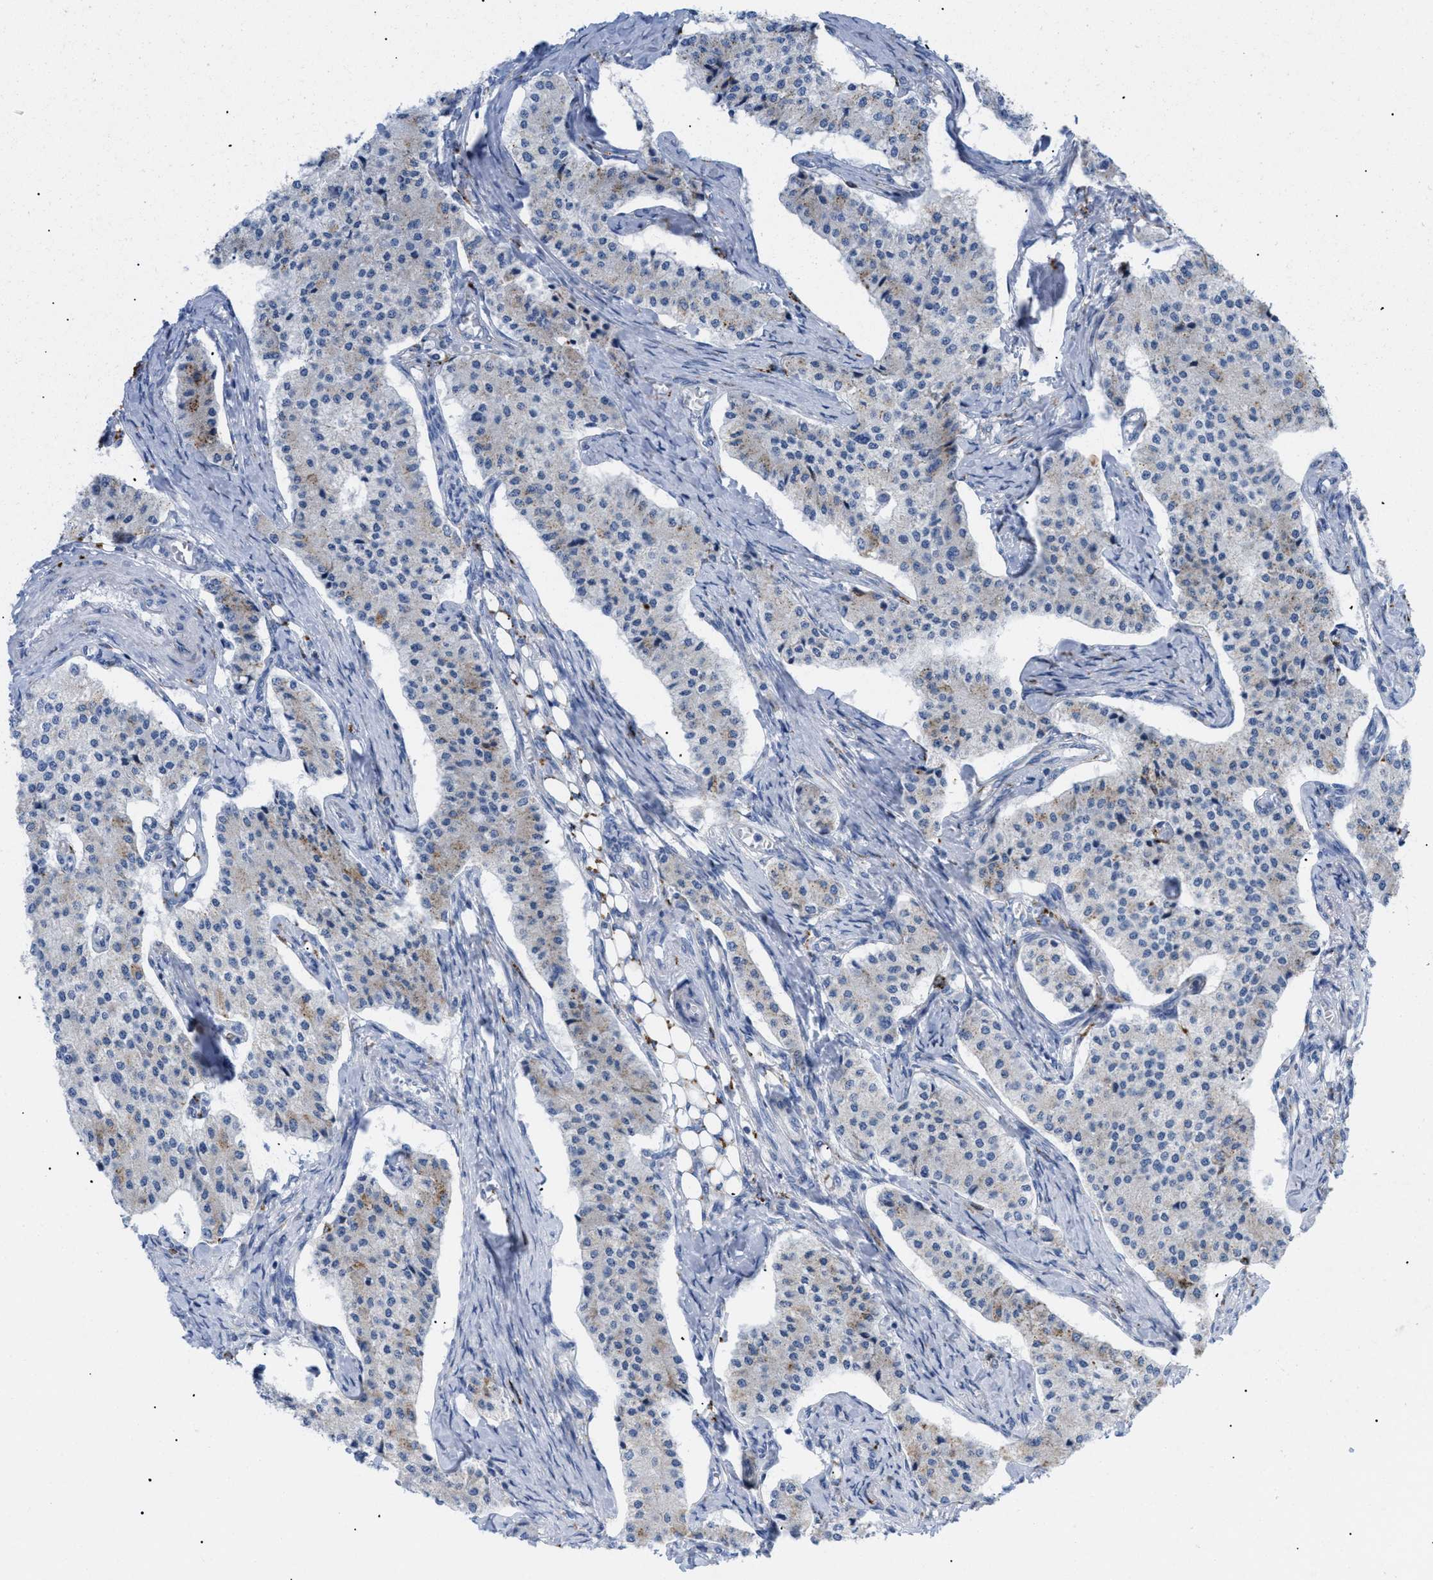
{"staining": {"intensity": "weak", "quantity": "<25%", "location": "cytoplasmic/membranous"}, "tissue": "carcinoid", "cell_type": "Tumor cells", "image_type": "cancer", "snomed": [{"axis": "morphology", "description": "Carcinoid, malignant, NOS"}, {"axis": "topography", "description": "Colon"}], "caption": "Human carcinoid stained for a protein using IHC reveals no staining in tumor cells.", "gene": "DRAM2", "patient": {"sex": "female", "age": 52}}